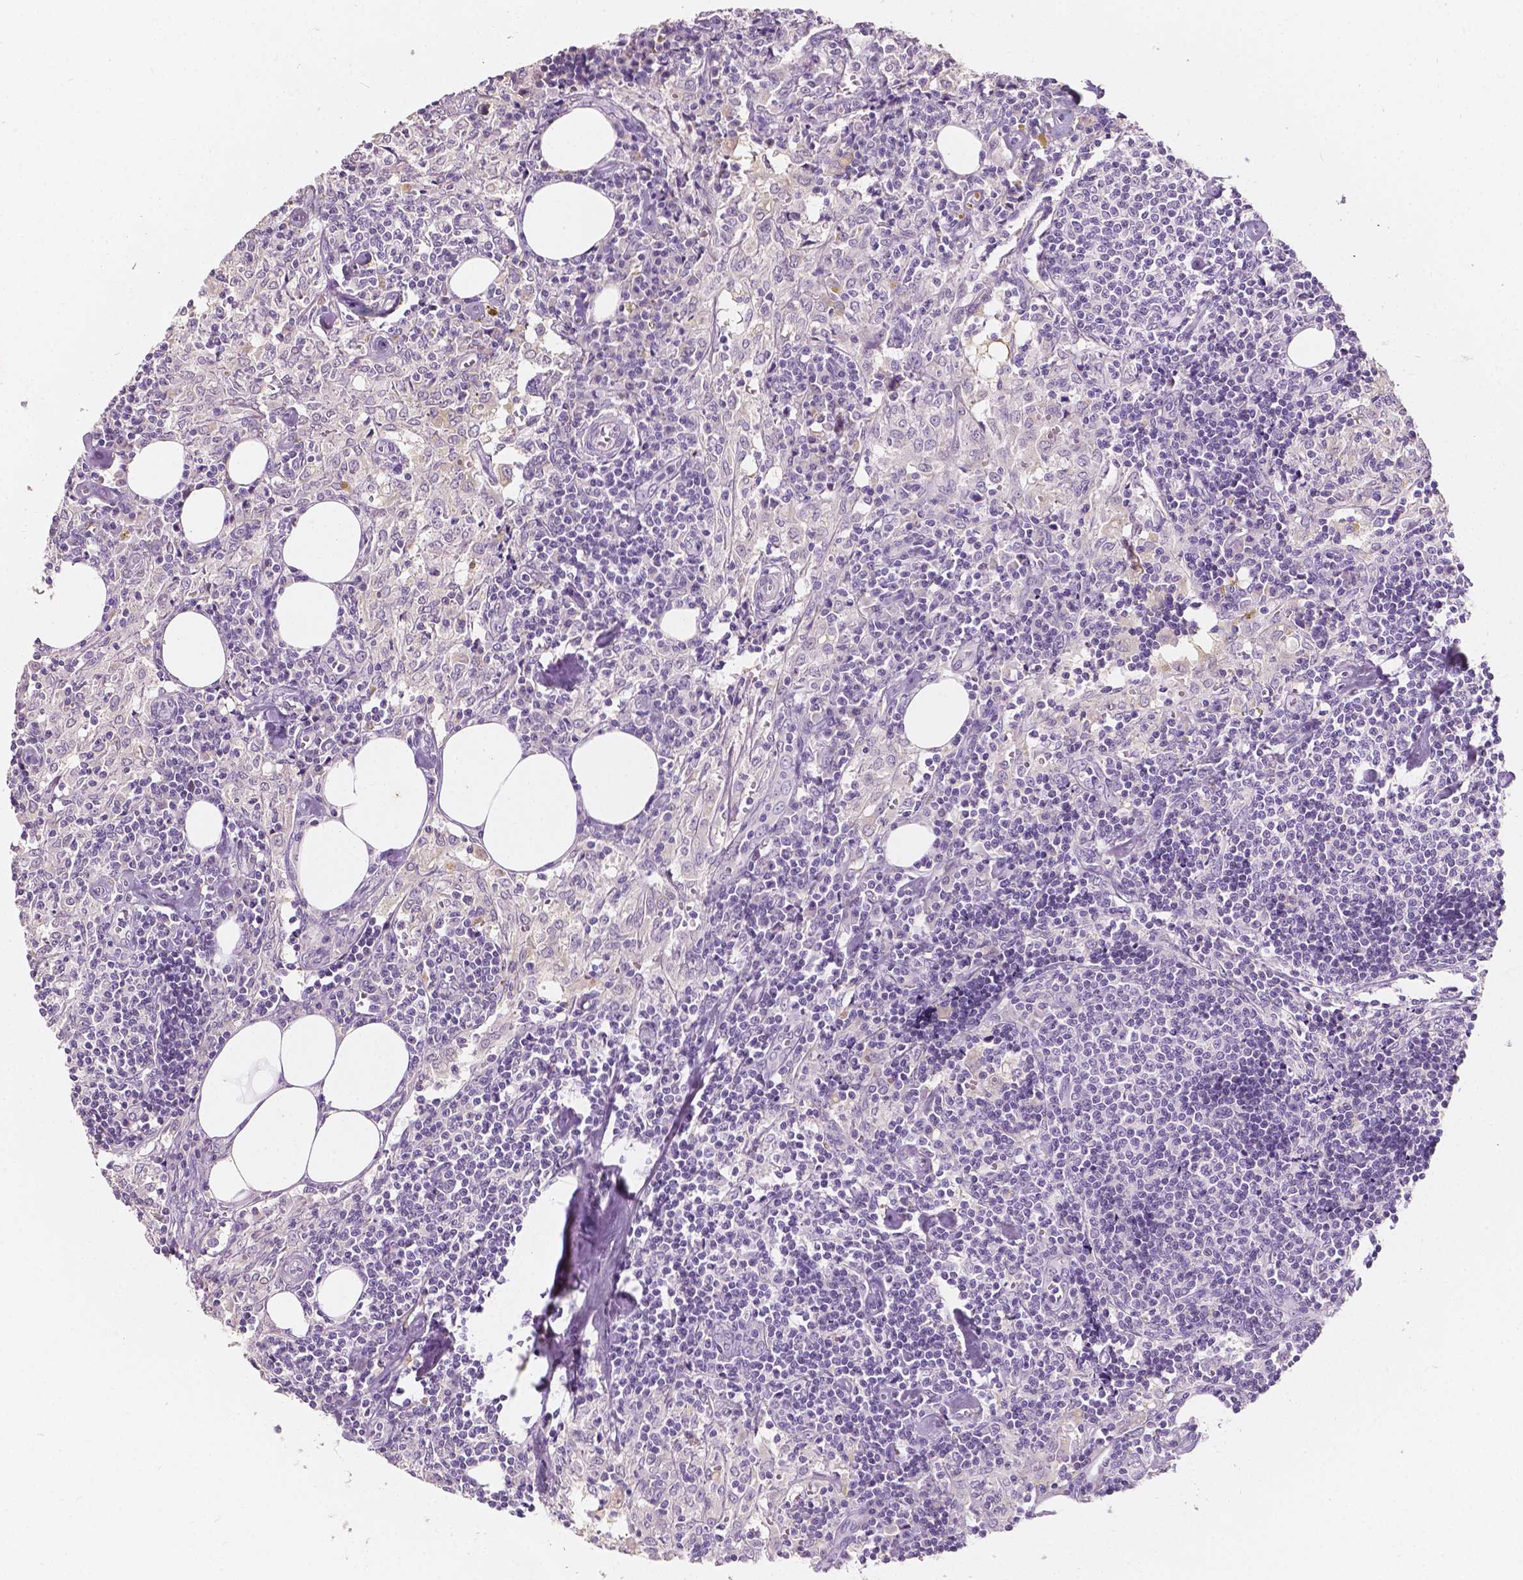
{"staining": {"intensity": "negative", "quantity": "none", "location": "none"}, "tissue": "lymph node", "cell_type": "Germinal center cells", "image_type": "normal", "snomed": [{"axis": "morphology", "description": "Normal tissue, NOS"}, {"axis": "topography", "description": "Lymph node"}], "caption": "Lymph node was stained to show a protein in brown. There is no significant staining in germinal center cells.", "gene": "TAL1", "patient": {"sex": "male", "age": 55}}